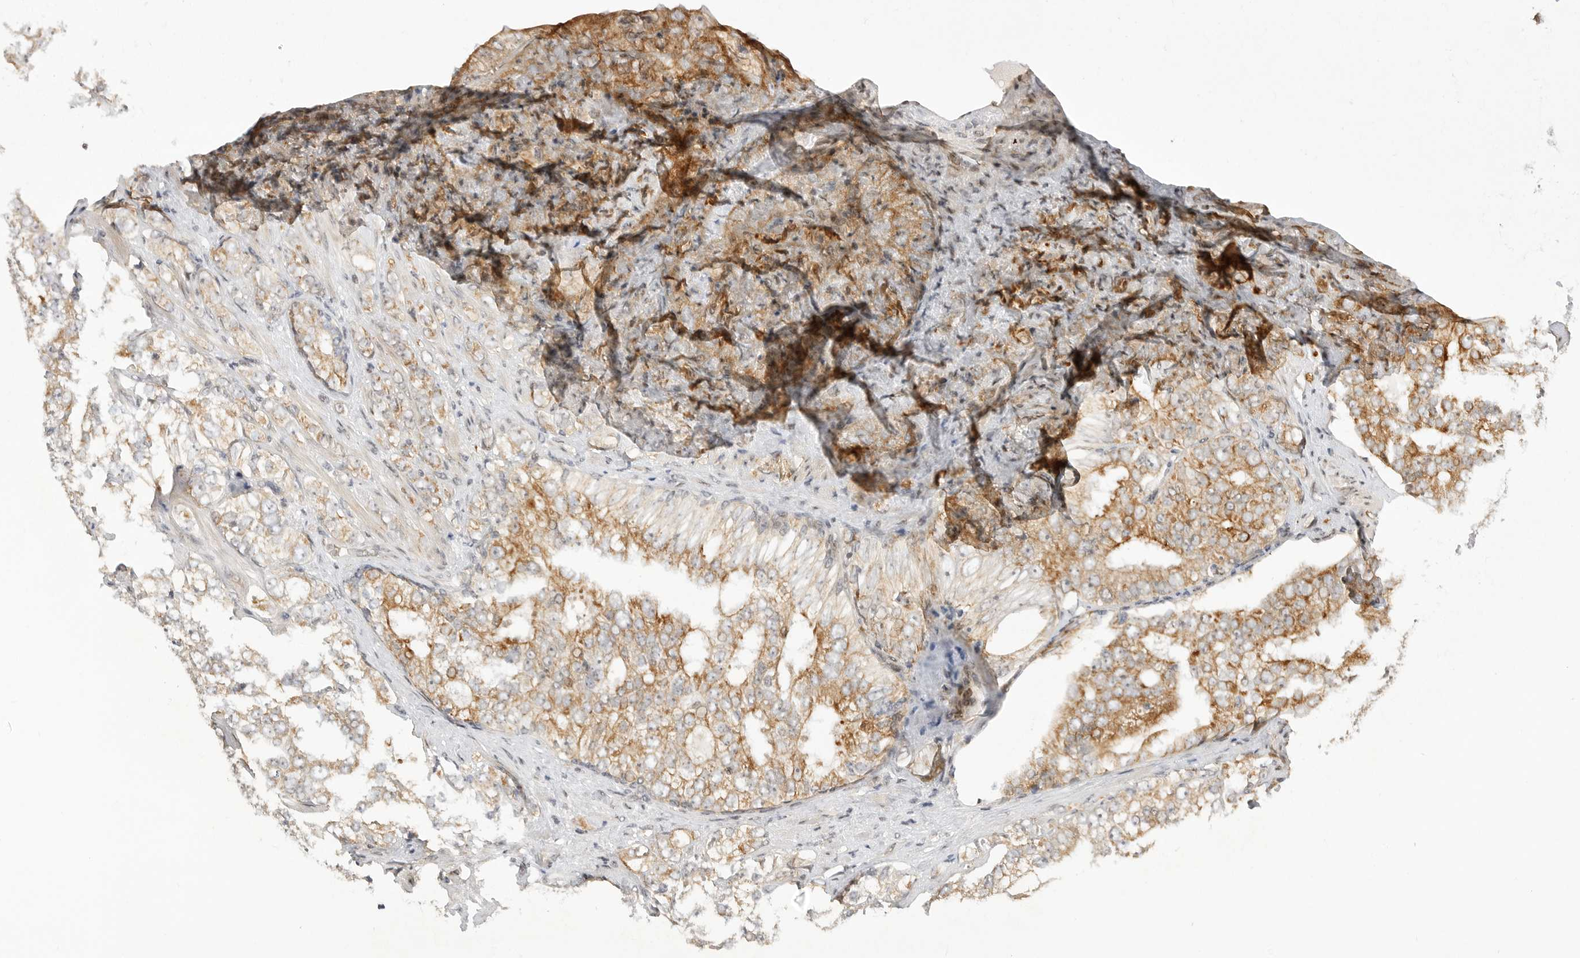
{"staining": {"intensity": "moderate", "quantity": ">75%", "location": "cytoplasmic/membranous"}, "tissue": "prostate cancer", "cell_type": "Tumor cells", "image_type": "cancer", "snomed": [{"axis": "morphology", "description": "Adenocarcinoma, High grade"}, {"axis": "topography", "description": "Prostate"}], "caption": "This image displays IHC staining of prostate cancer (adenocarcinoma (high-grade)), with medium moderate cytoplasmic/membranous expression in approximately >75% of tumor cells.", "gene": "ALKAL1", "patient": {"sex": "male", "age": 58}}